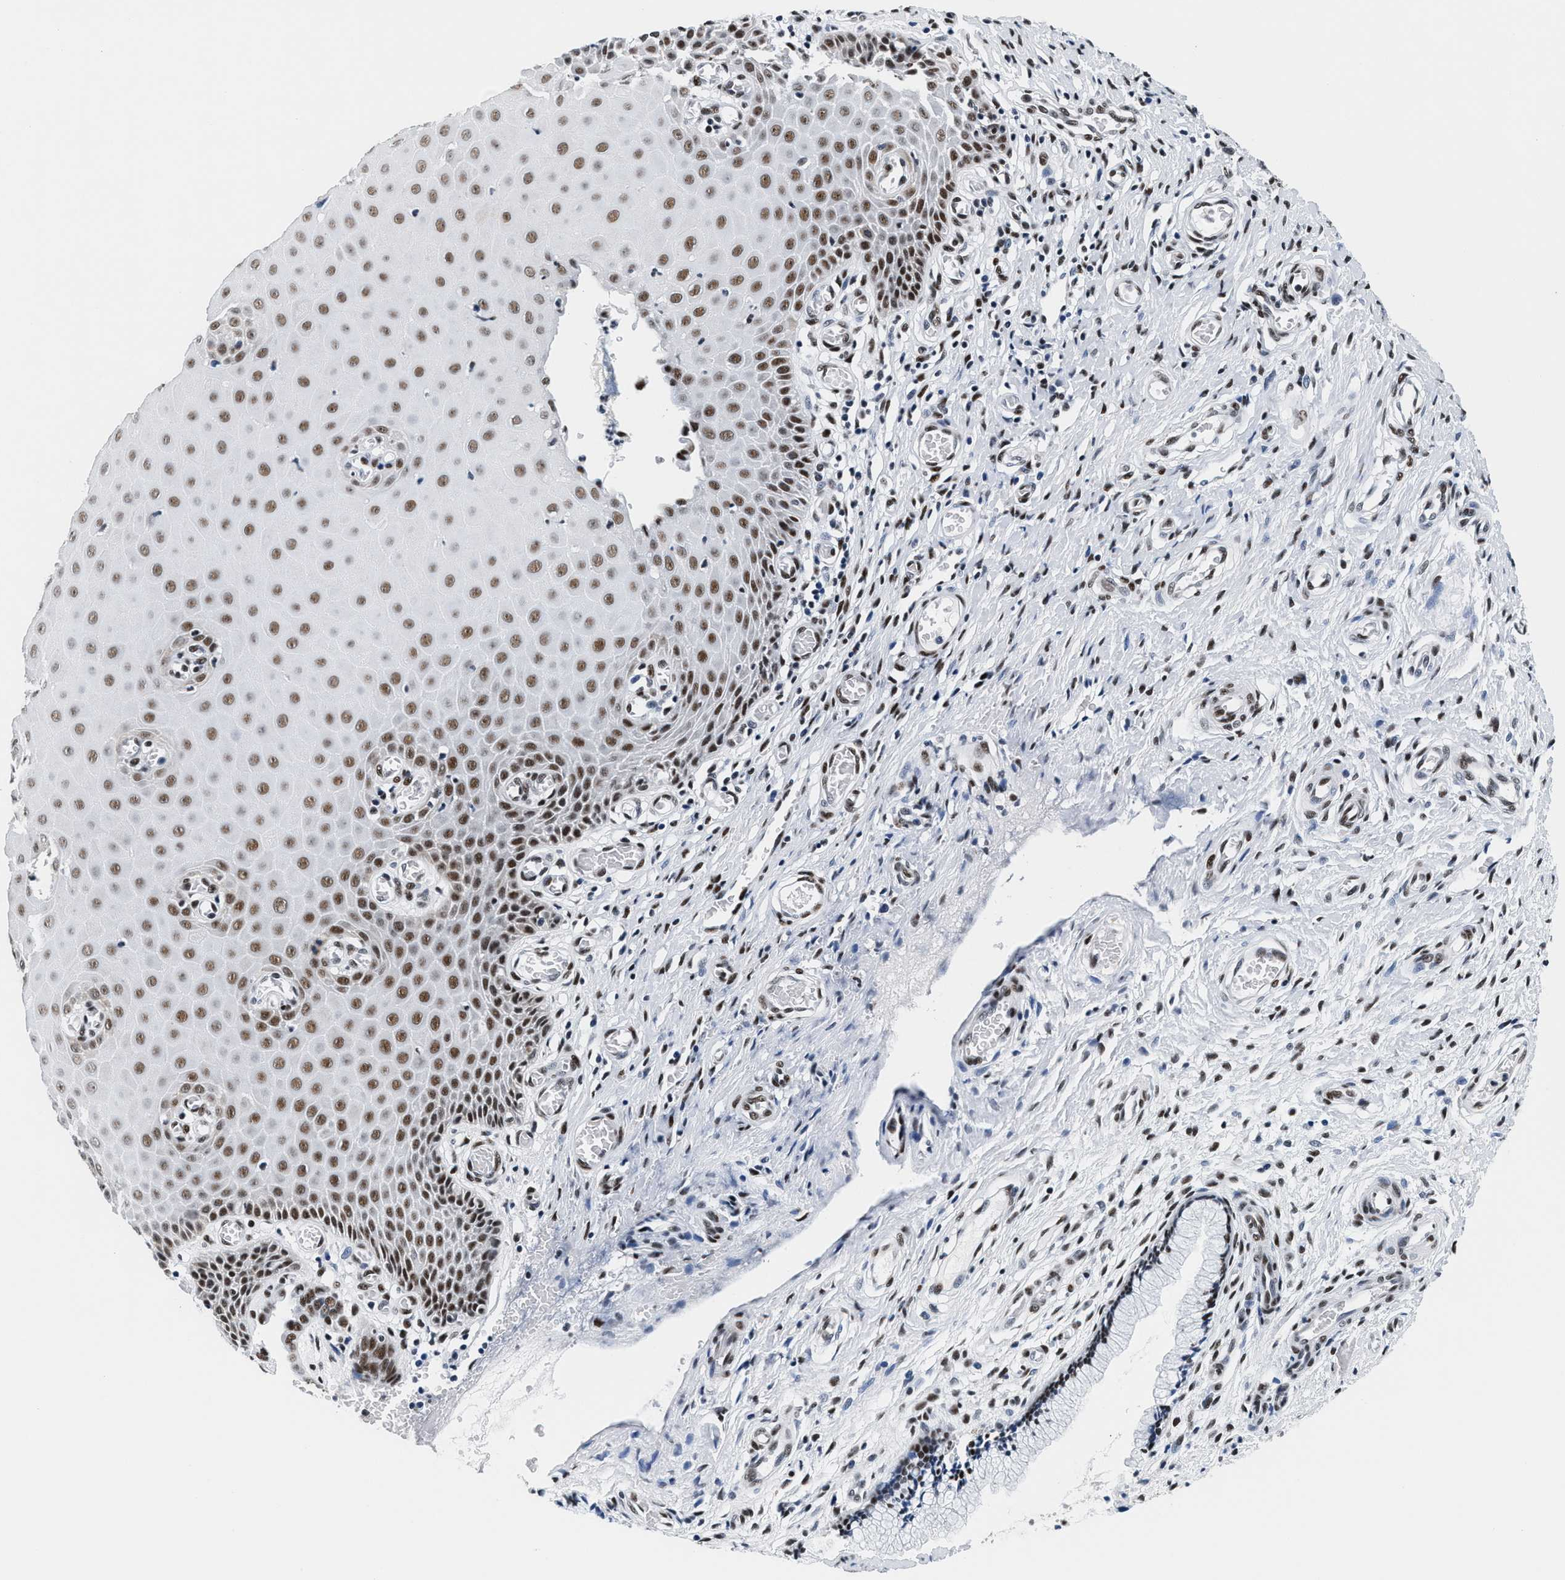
{"staining": {"intensity": "moderate", "quantity": ">75%", "location": "nuclear"}, "tissue": "cervix", "cell_type": "Glandular cells", "image_type": "normal", "snomed": [{"axis": "morphology", "description": "Normal tissue, NOS"}, {"axis": "topography", "description": "Cervix"}], "caption": "This histopathology image shows immunohistochemistry (IHC) staining of normal cervix, with medium moderate nuclear expression in about >75% of glandular cells.", "gene": "RAD50", "patient": {"sex": "female", "age": 55}}